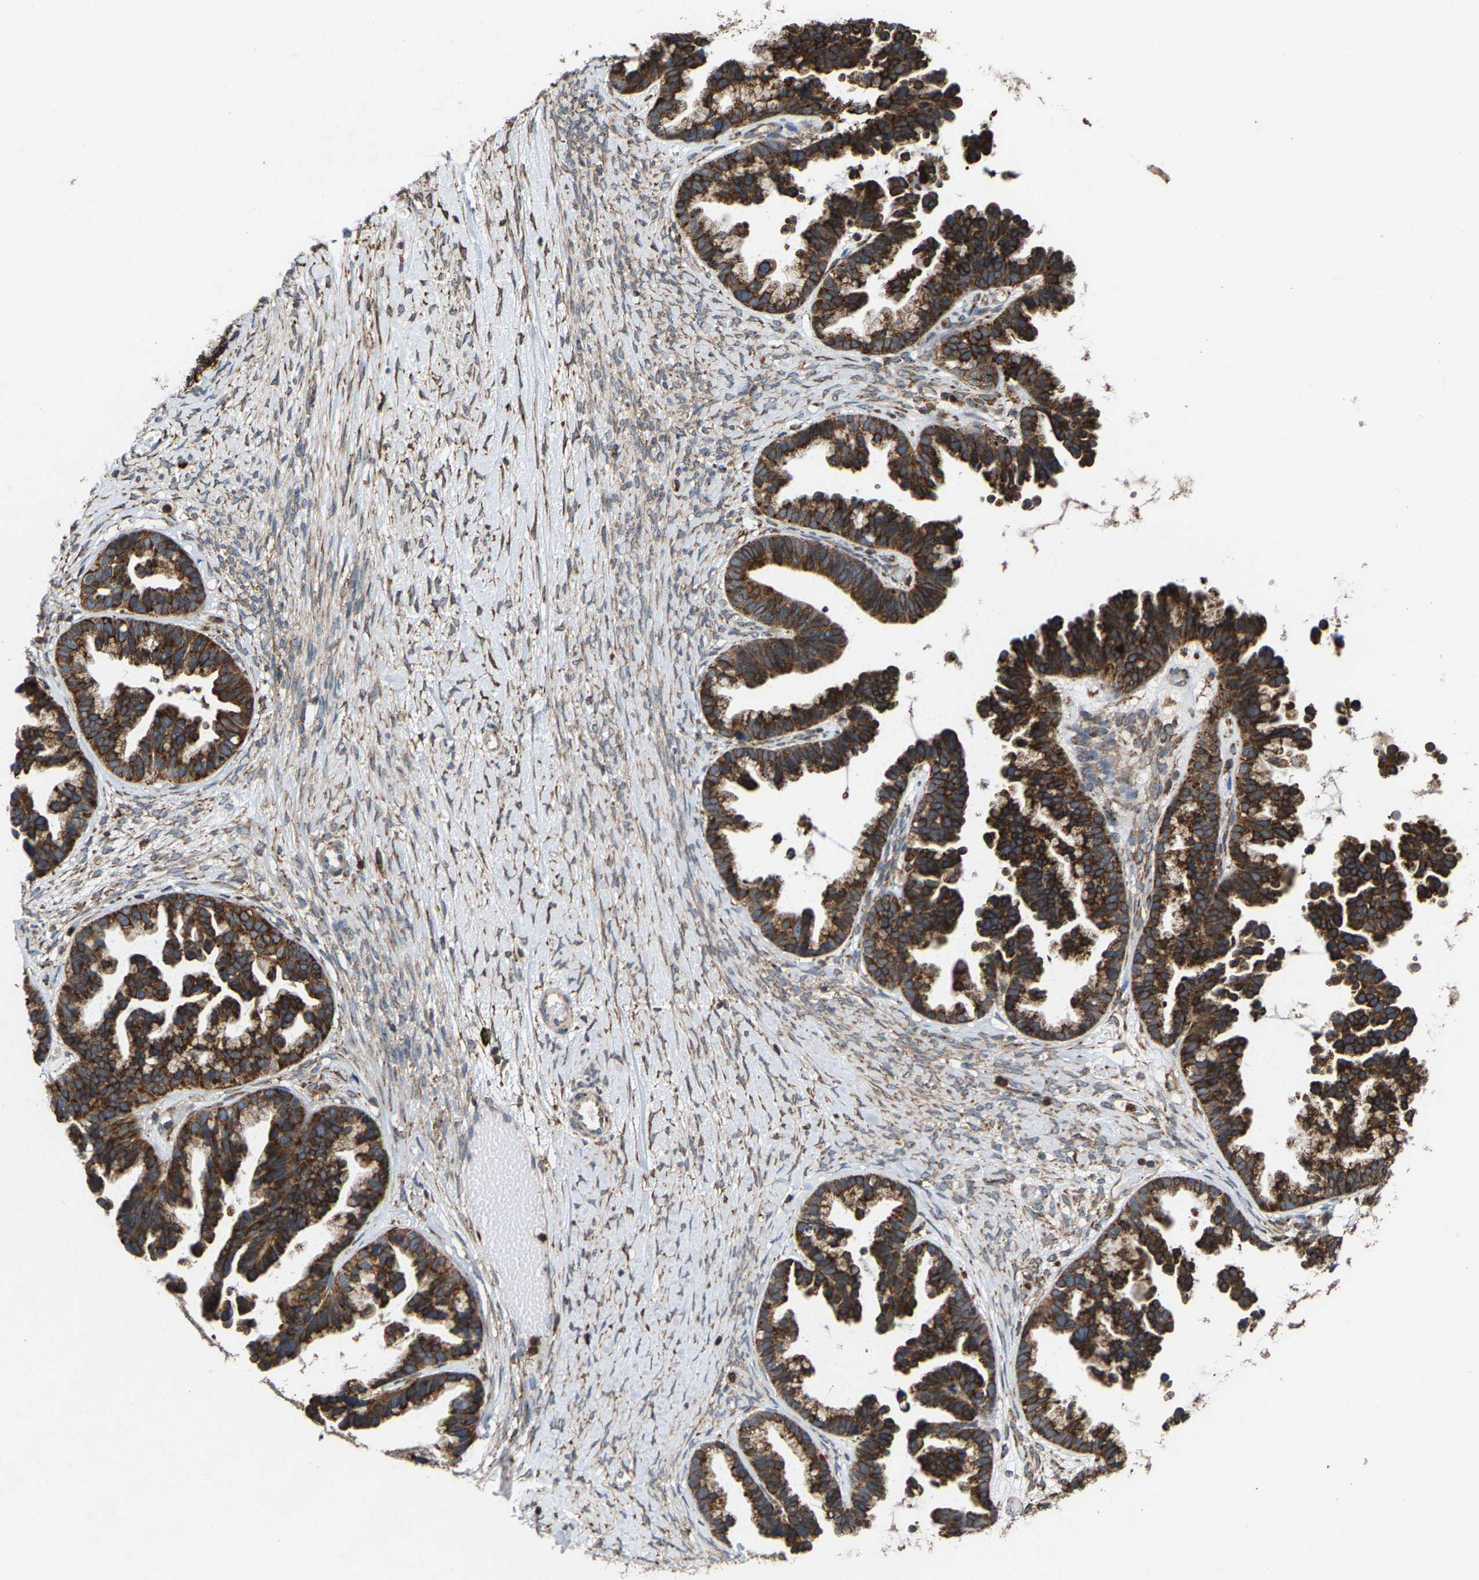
{"staining": {"intensity": "strong", "quantity": ">75%", "location": "cytoplasmic/membranous"}, "tissue": "ovarian cancer", "cell_type": "Tumor cells", "image_type": "cancer", "snomed": [{"axis": "morphology", "description": "Cystadenocarcinoma, serous, NOS"}, {"axis": "topography", "description": "Ovary"}], "caption": "Protein analysis of ovarian serous cystadenocarcinoma tissue shows strong cytoplasmic/membranous expression in approximately >75% of tumor cells.", "gene": "FGD3", "patient": {"sex": "female", "age": 56}}